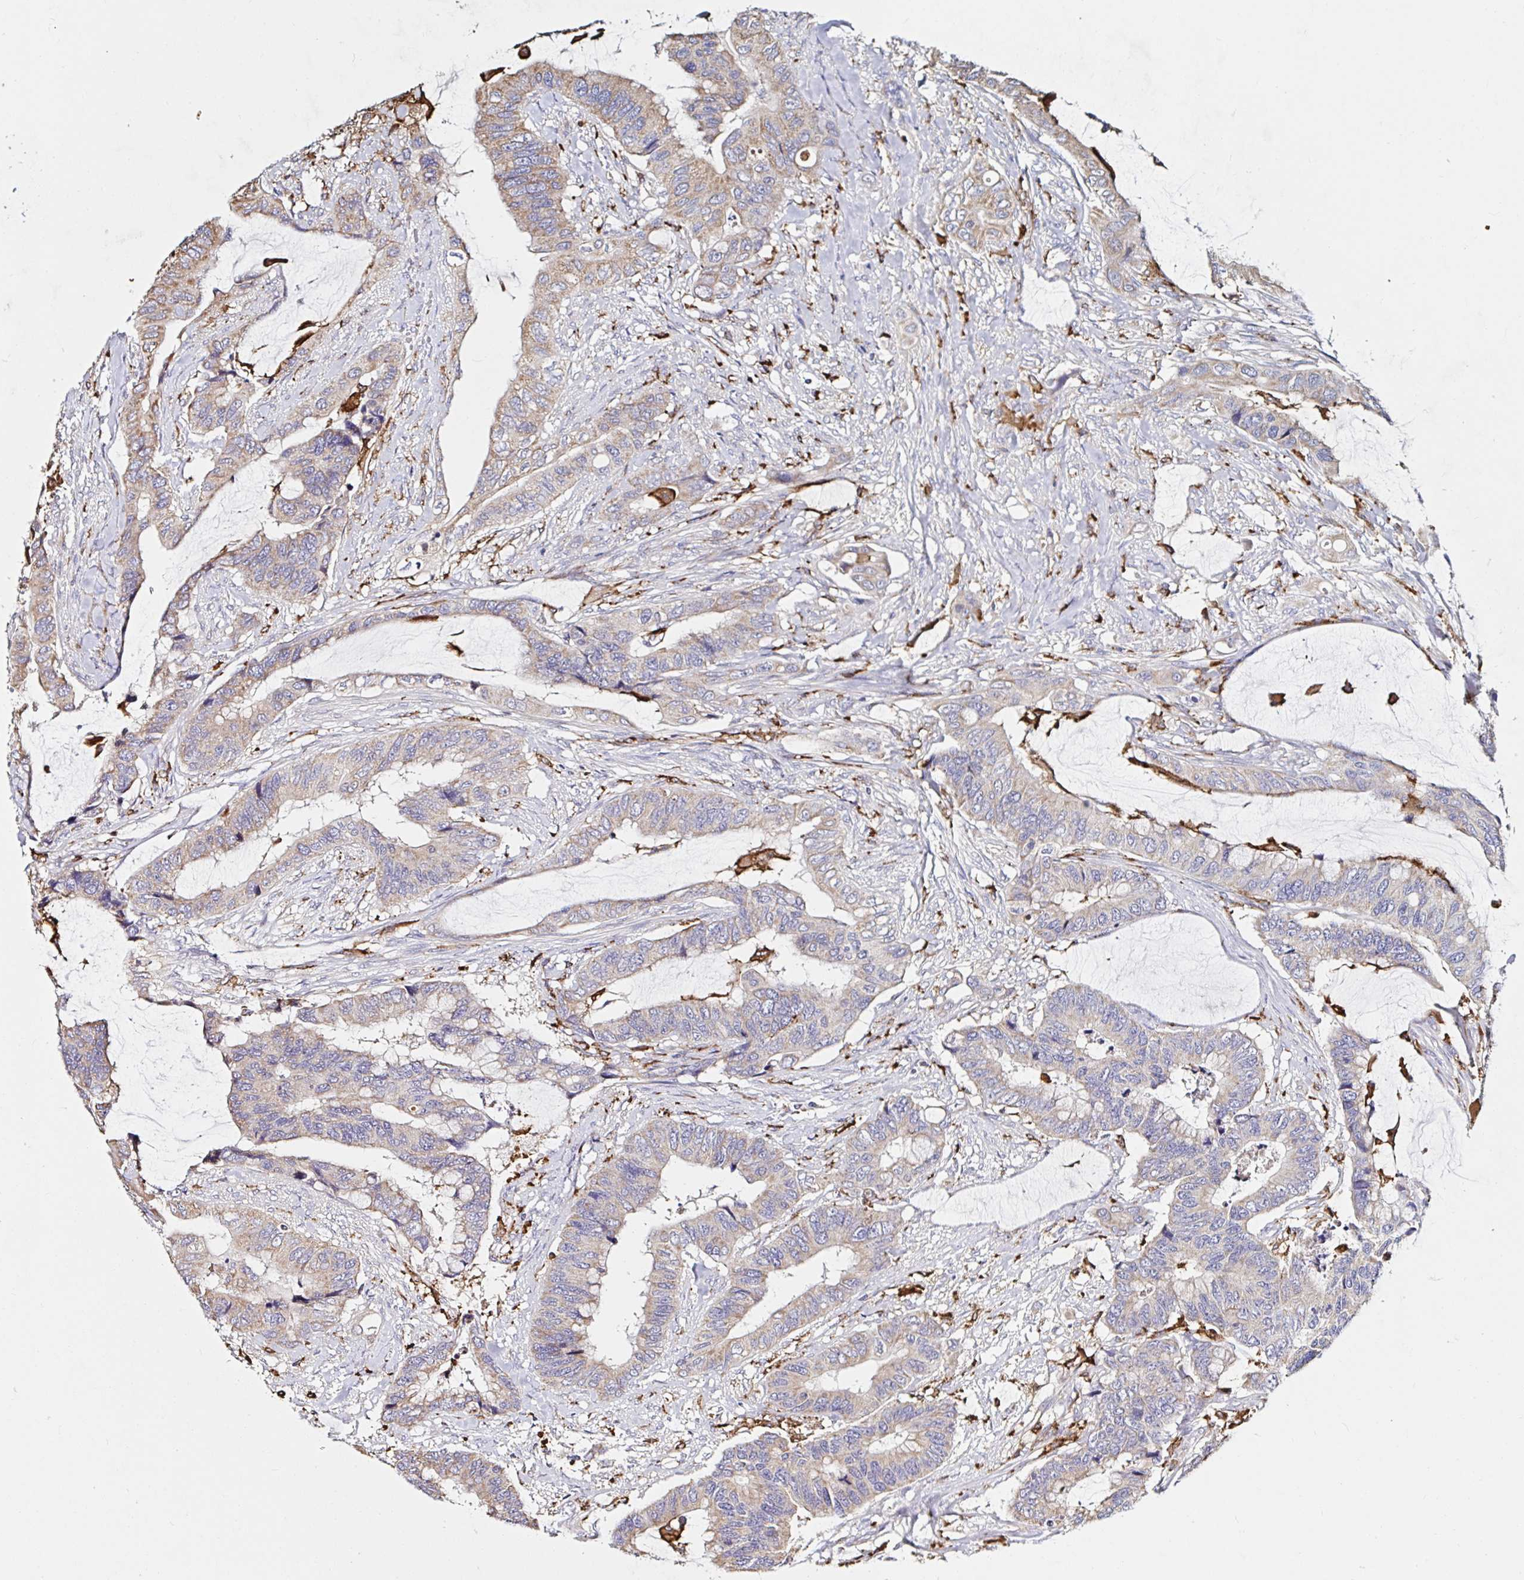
{"staining": {"intensity": "moderate", "quantity": ">75%", "location": "cytoplasmic/membranous"}, "tissue": "colorectal cancer", "cell_type": "Tumor cells", "image_type": "cancer", "snomed": [{"axis": "morphology", "description": "Adenocarcinoma, NOS"}, {"axis": "topography", "description": "Rectum"}], "caption": "Brown immunohistochemical staining in human colorectal adenocarcinoma shows moderate cytoplasmic/membranous expression in about >75% of tumor cells.", "gene": "MSR1", "patient": {"sex": "female", "age": 59}}